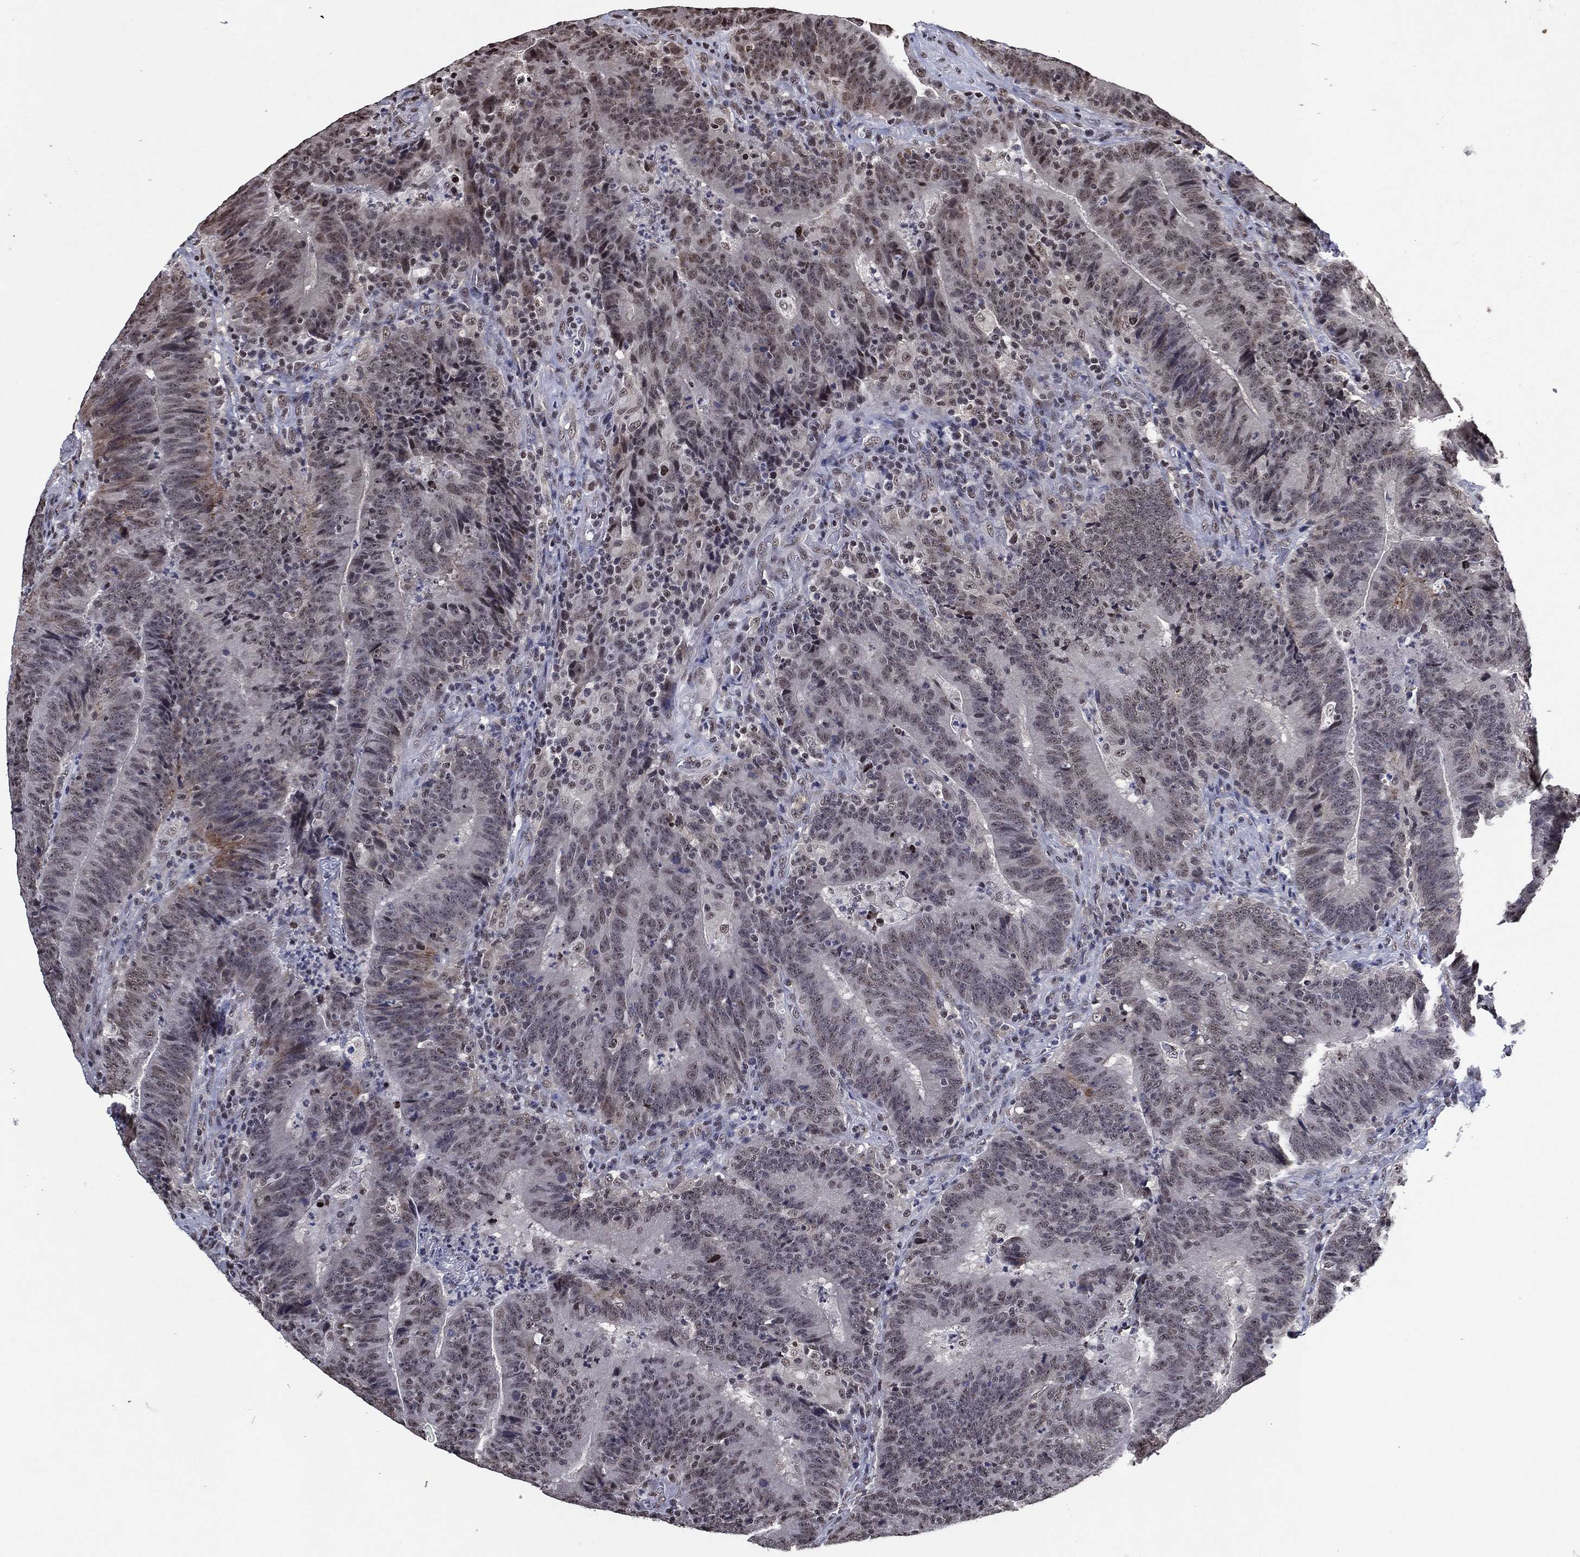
{"staining": {"intensity": "negative", "quantity": "none", "location": "none"}, "tissue": "colorectal cancer", "cell_type": "Tumor cells", "image_type": "cancer", "snomed": [{"axis": "morphology", "description": "Adenocarcinoma, NOS"}, {"axis": "topography", "description": "Colon"}], "caption": "Immunohistochemistry (IHC) image of neoplastic tissue: colorectal cancer stained with DAB (3,3'-diaminobenzidine) shows no significant protein expression in tumor cells.", "gene": "ZBTB42", "patient": {"sex": "female", "age": 75}}